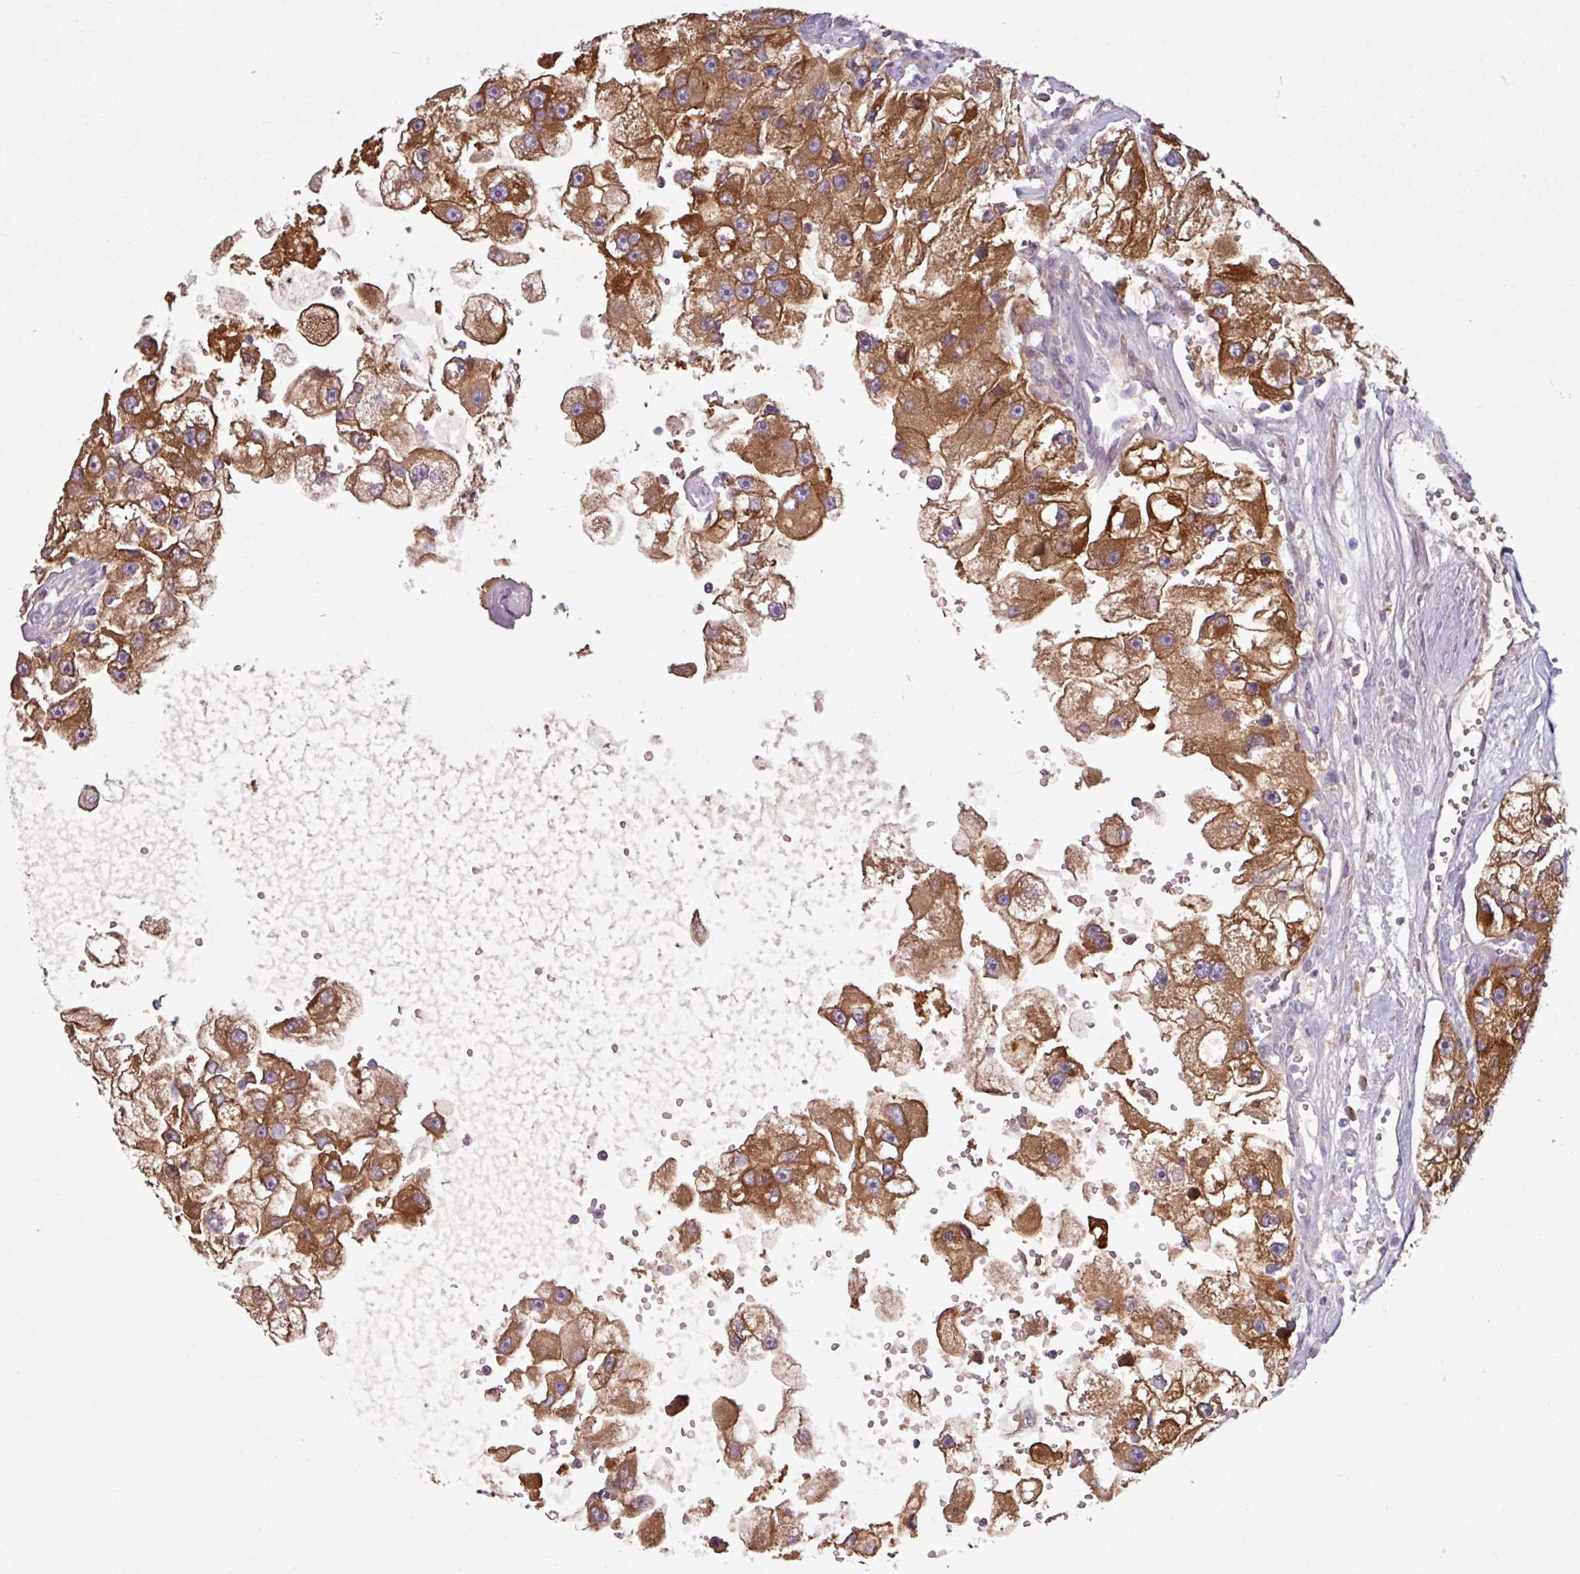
{"staining": {"intensity": "strong", "quantity": ">75%", "location": "cytoplasmic/membranous"}, "tissue": "renal cancer", "cell_type": "Tumor cells", "image_type": "cancer", "snomed": [{"axis": "morphology", "description": "Adenocarcinoma, NOS"}, {"axis": "topography", "description": "Kidney"}], "caption": "Immunohistochemical staining of human renal adenocarcinoma demonstrates high levels of strong cytoplasmic/membranous protein staining in about >75% of tumor cells.", "gene": "C4B", "patient": {"sex": "male", "age": 63}}